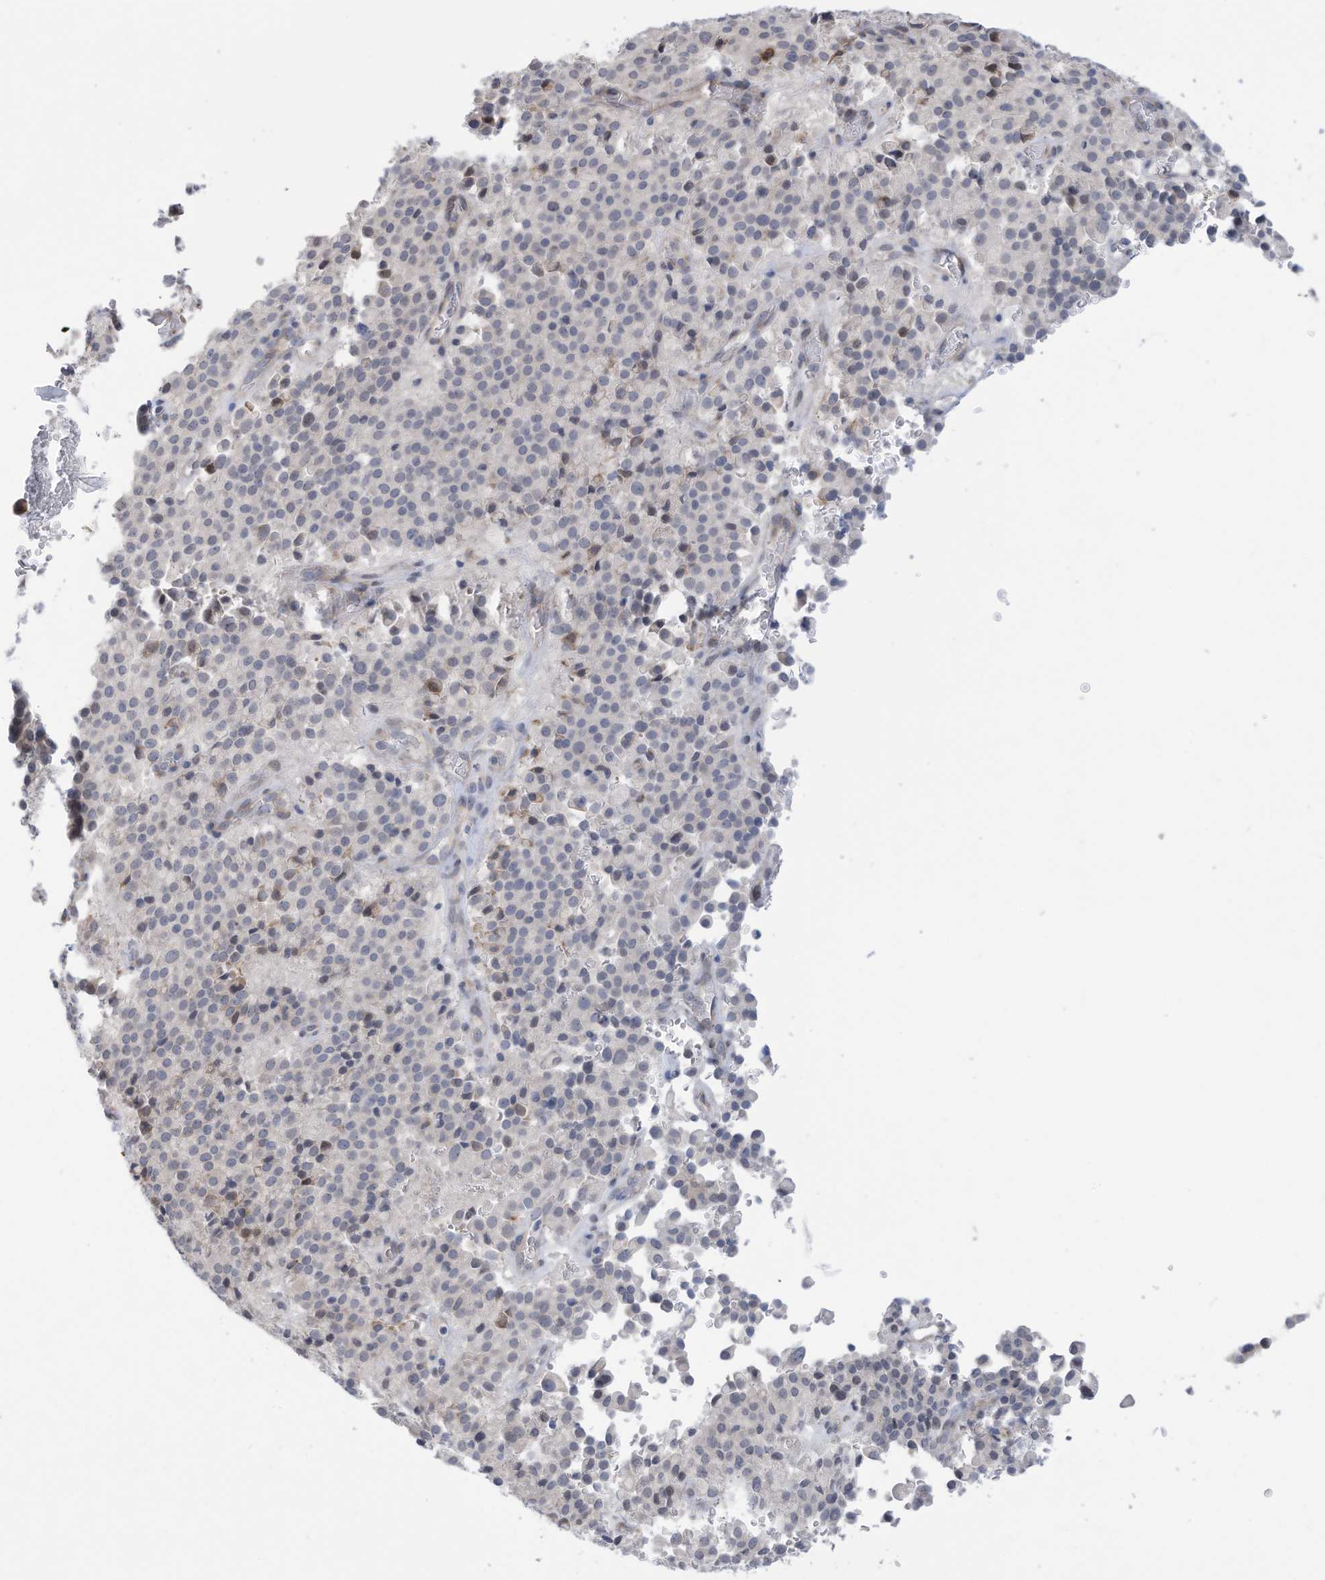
{"staining": {"intensity": "negative", "quantity": "none", "location": "none"}, "tissue": "pancreatic cancer", "cell_type": "Tumor cells", "image_type": "cancer", "snomed": [{"axis": "morphology", "description": "Adenocarcinoma, NOS"}, {"axis": "topography", "description": "Pancreas"}], "caption": "IHC photomicrograph of human pancreatic cancer stained for a protein (brown), which demonstrates no positivity in tumor cells.", "gene": "ZNF292", "patient": {"sex": "male", "age": 65}}